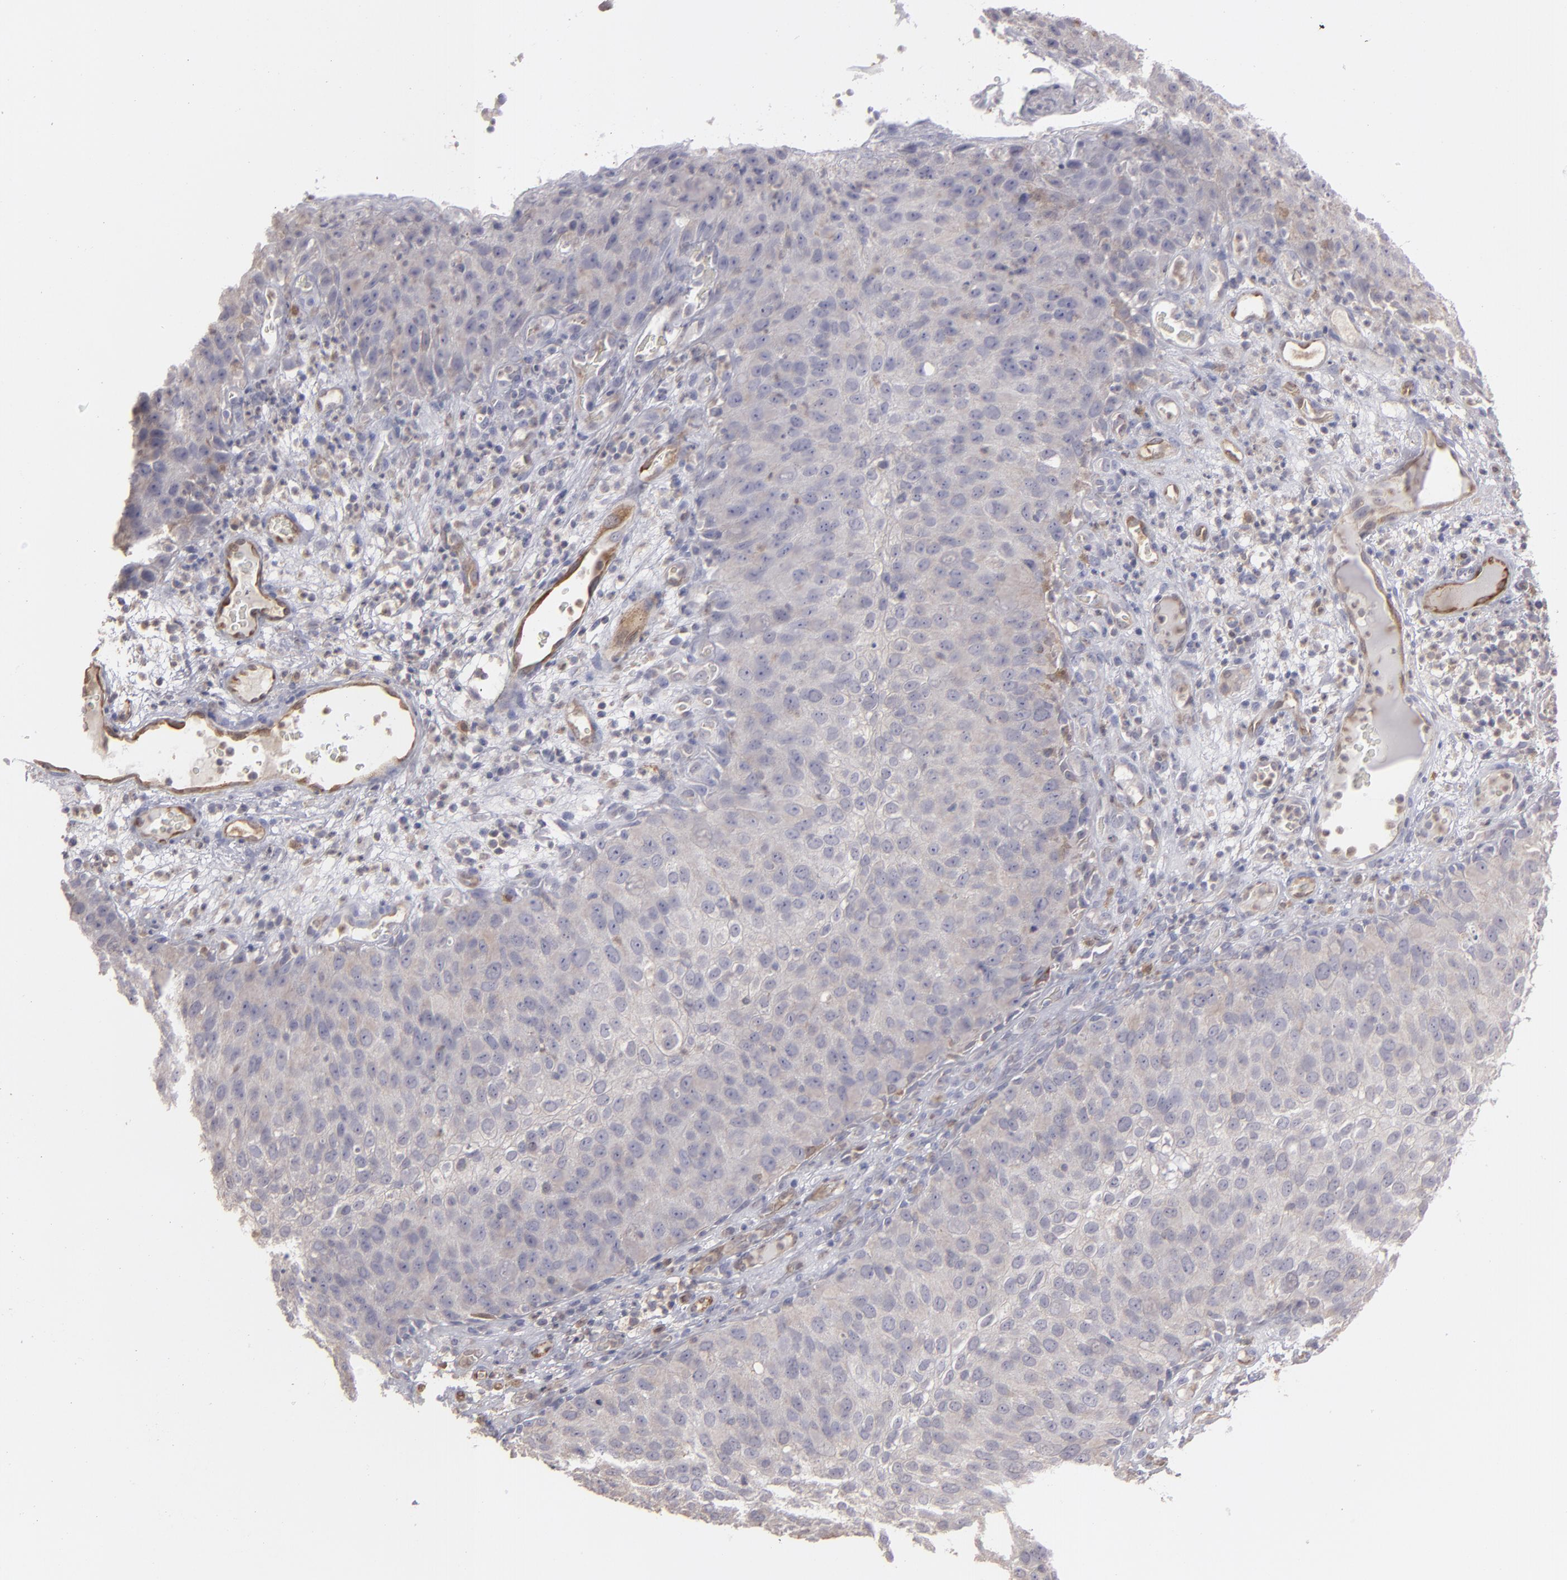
{"staining": {"intensity": "weak", "quantity": "25%-75%", "location": "cytoplasmic/membranous"}, "tissue": "skin cancer", "cell_type": "Tumor cells", "image_type": "cancer", "snomed": [{"axis": "morphology", "description": "Squamous cell carcinoma, NOS"}, {"axis": "topography", "description": "Skin"}], "caption": "Tumor cells exhibit low levels of weak cytoplasmic/membranous expression in about 25%-75% of cells in human skin cancer (squamous cell carcinoma).", "gene": "SEMA3G", "patient": {"sex": "male", "age": 87}}